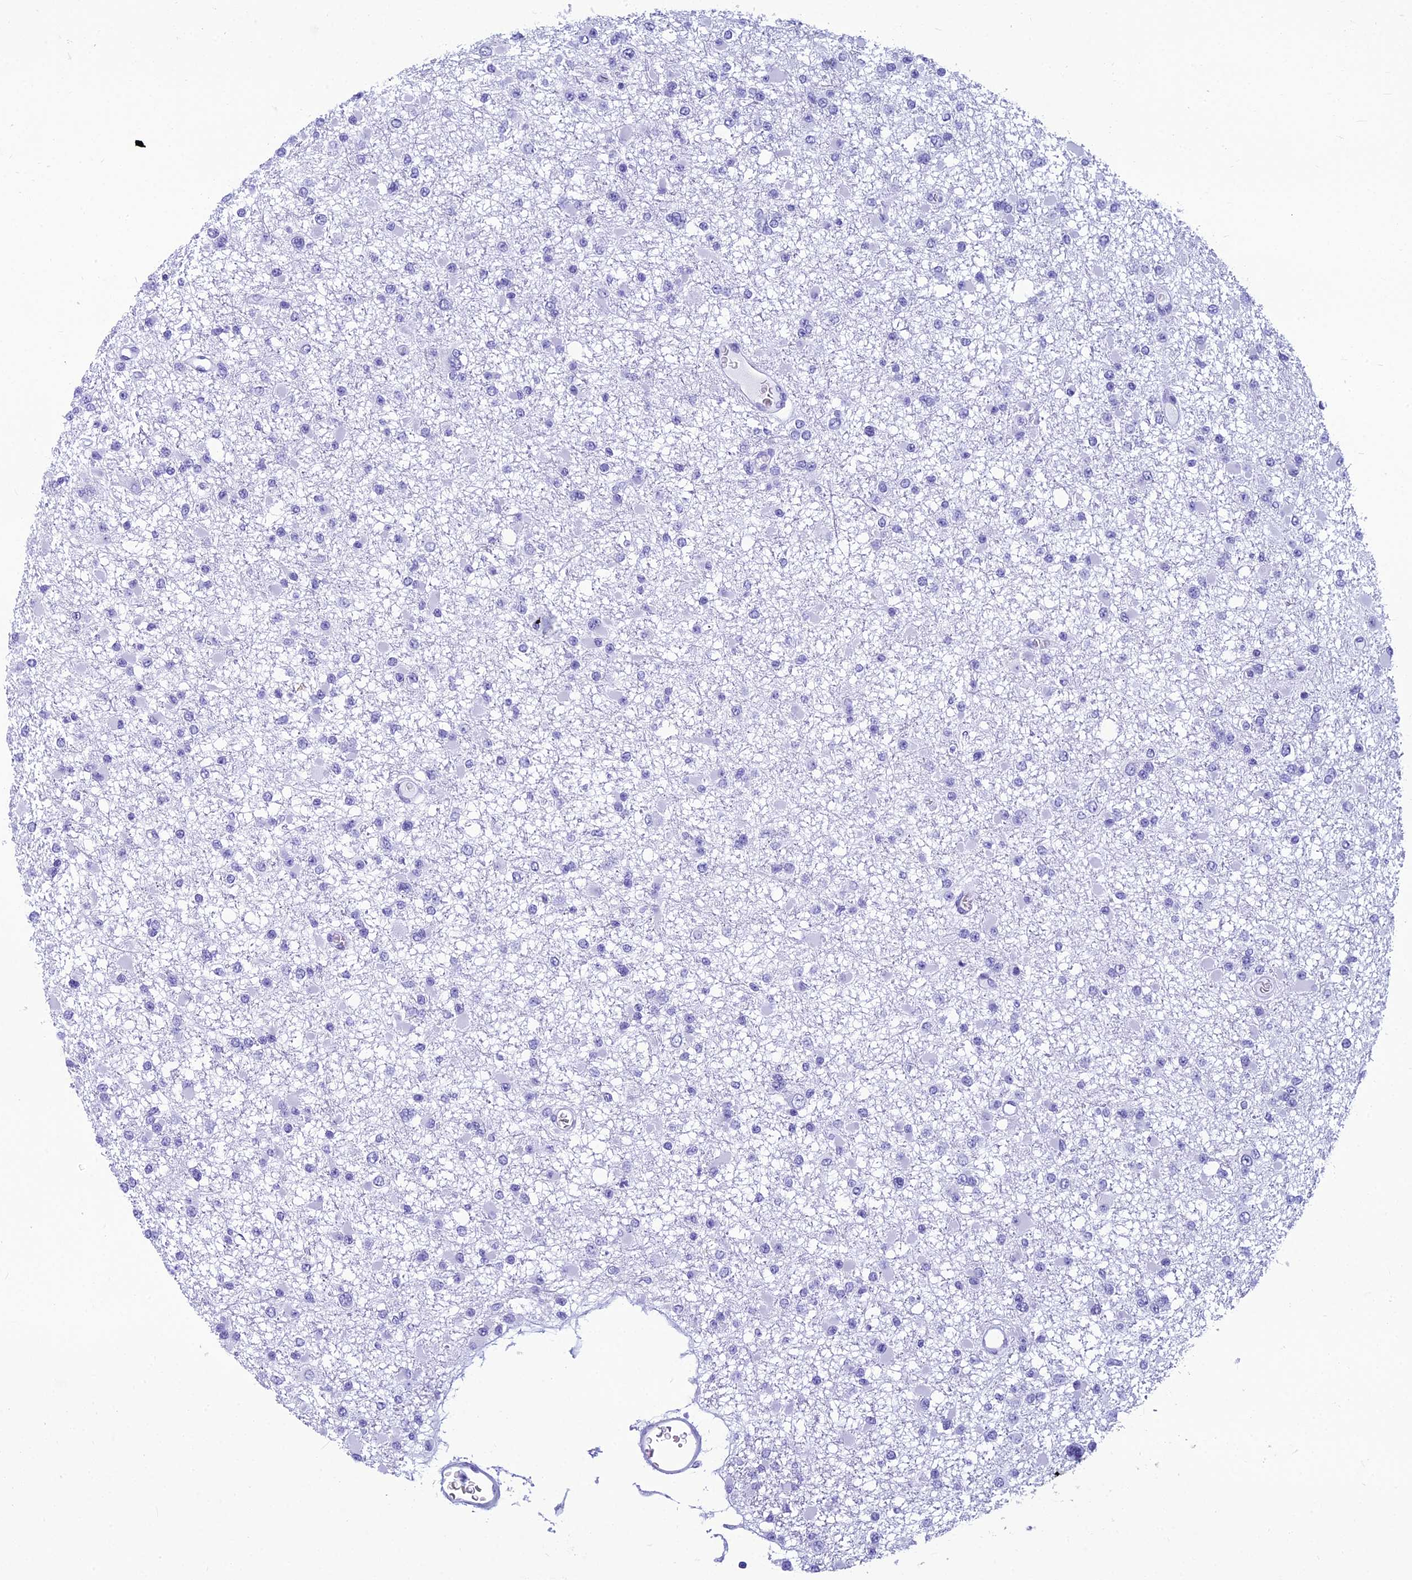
{"staining": {"intensity": "negative", "quantity": "none", "location": "none"}, "tissue": "glioma", "cell_type": "Tumor cells", "image_type": "cancer", "snomed": [{"axis": "morphology", "description": "Glioma, malignant, Low grade"}, {"axis": "topography", "description": "Brain"}], "caption": "This is an immunohistochemistry (IHC) micrograph of human malignant glioma (low-grade). There is no staining in tumor cells.", "gene": "GRWD1", "patient": {"sex": "female", "age": 22}}